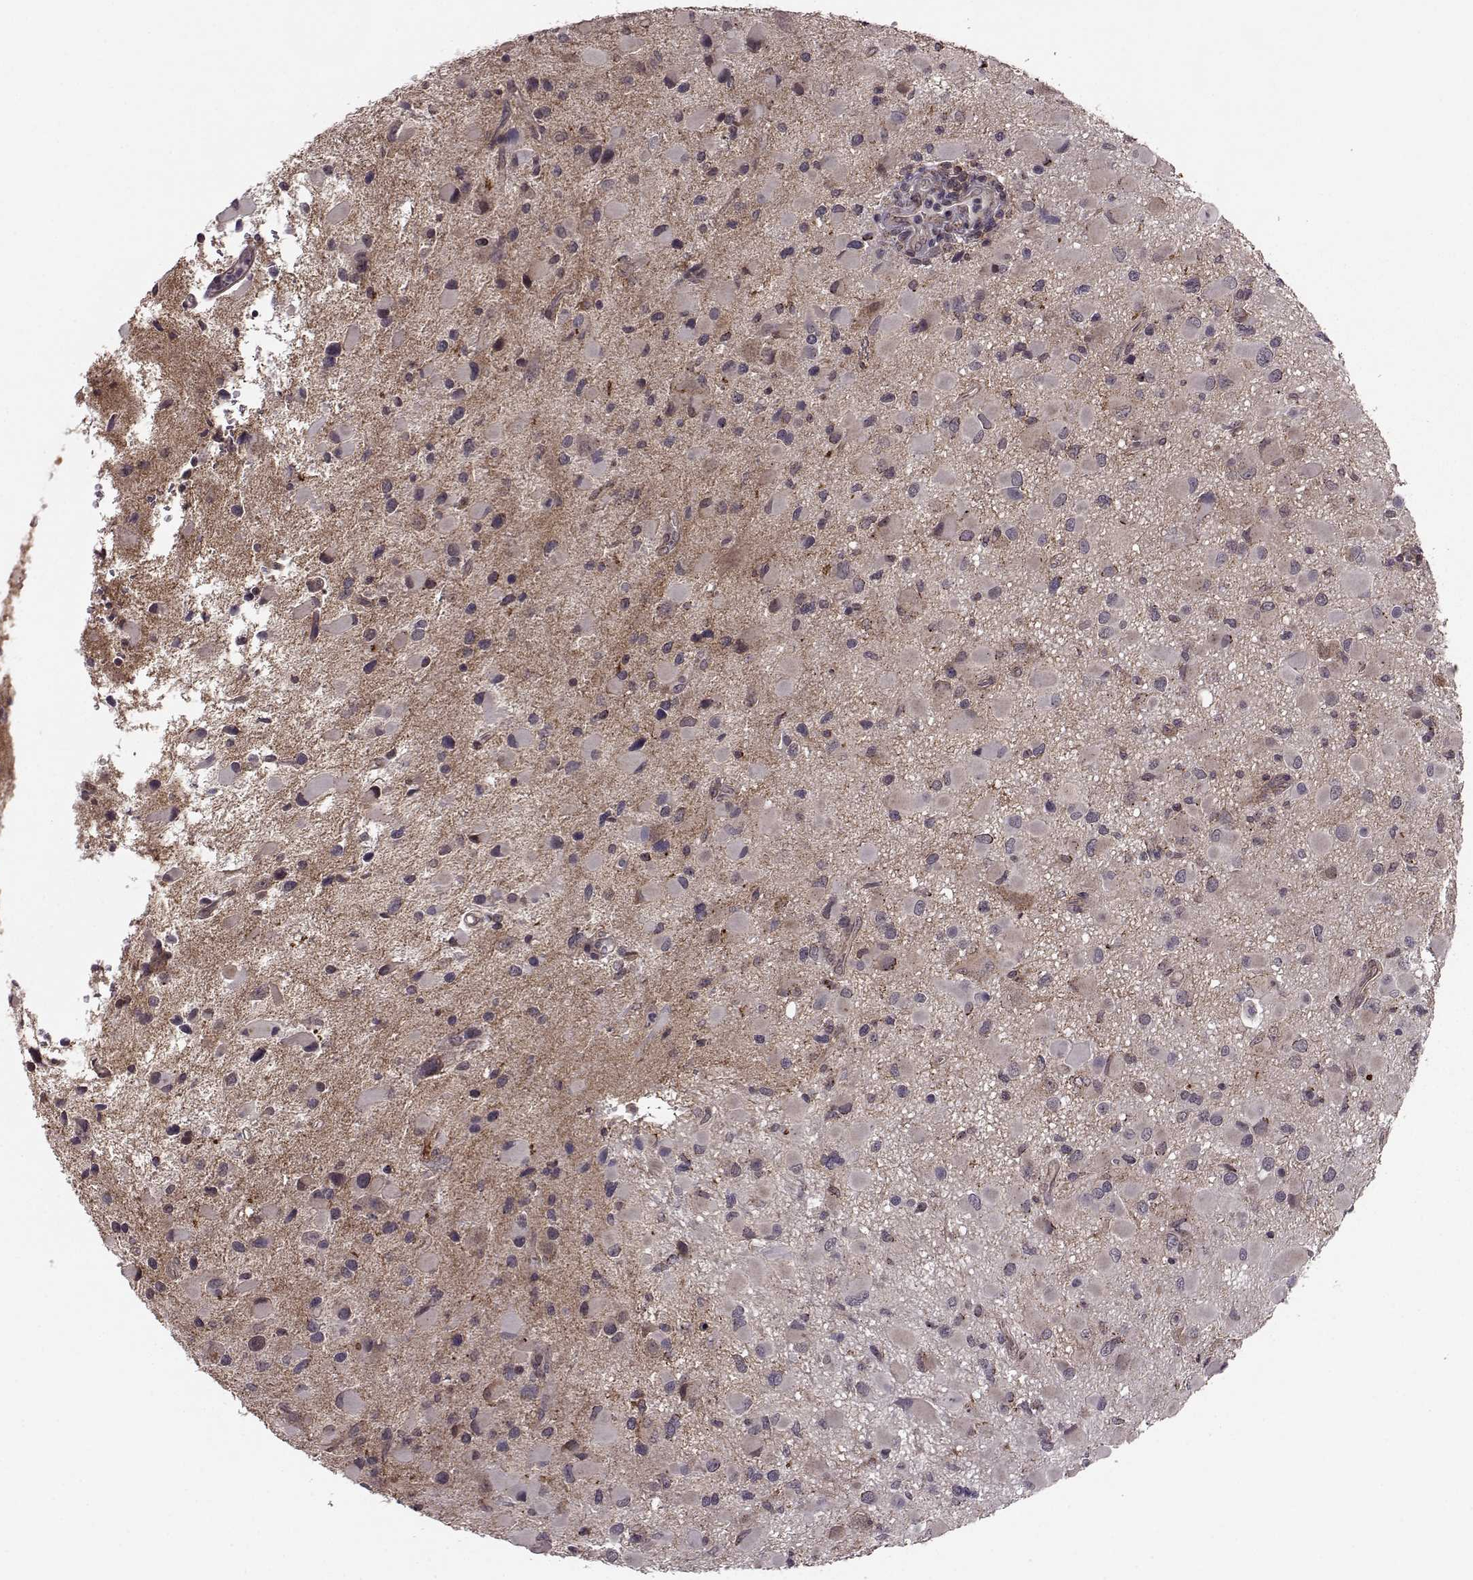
{"staining": {"intensity": "negative", "quantity": "none", "location": "none"}, "tissue": "glioma", "cell_type": "Tumor cells", "image_type": "cancer", "snomed": [{"axis": "morphology", "description": "Glioma, malignant, Low grade"}, {"axis": "topography", "description": "Brain"}], "caption": "This photomicrograph is of glioma stained with immunohistochemistry to label a protein in brown with the nuclei are counter-stained blue. There is no expression in tumor cells.", "gene": "FNIP2", "patient": {"sex": "female", "age": 32}}